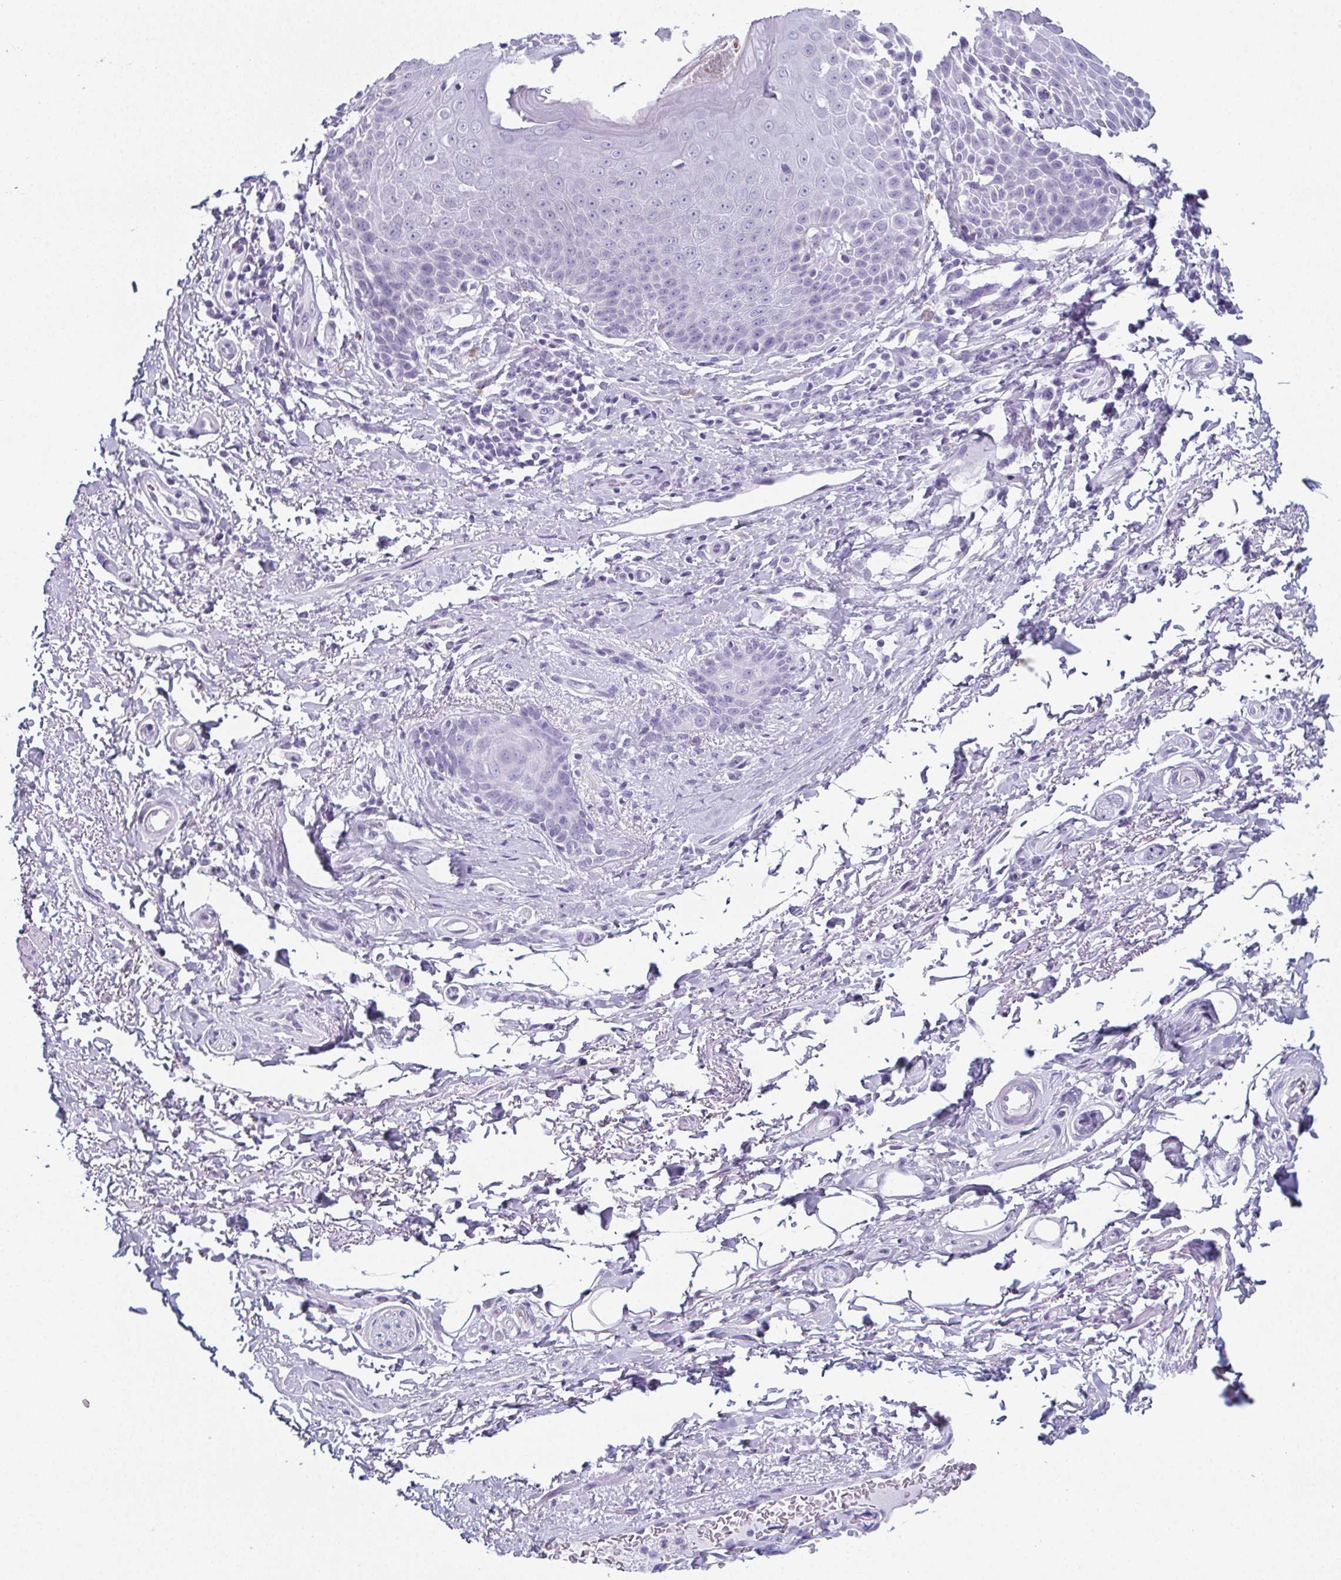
{"staining": {"intensity": "negative", "quantity": "none", "location": "none"}, "tissue": "adipose tissue", "cell_type": "Adipocytes", "image_type": "normal", "snomed": [{"axis": "morphology", "description": "Normal tissue, NOS"}, {"axis": "topography", "description": "Peripheral nerve tissue"}], "caption": "DAB (3,3'-diaminobenzidine) immunohistochemical staining of unremarkable adipose tissue displays no significant positivity in adipocytes.", "gene": "ENKUR", "patient": {"sex": "male", "age": 51}}